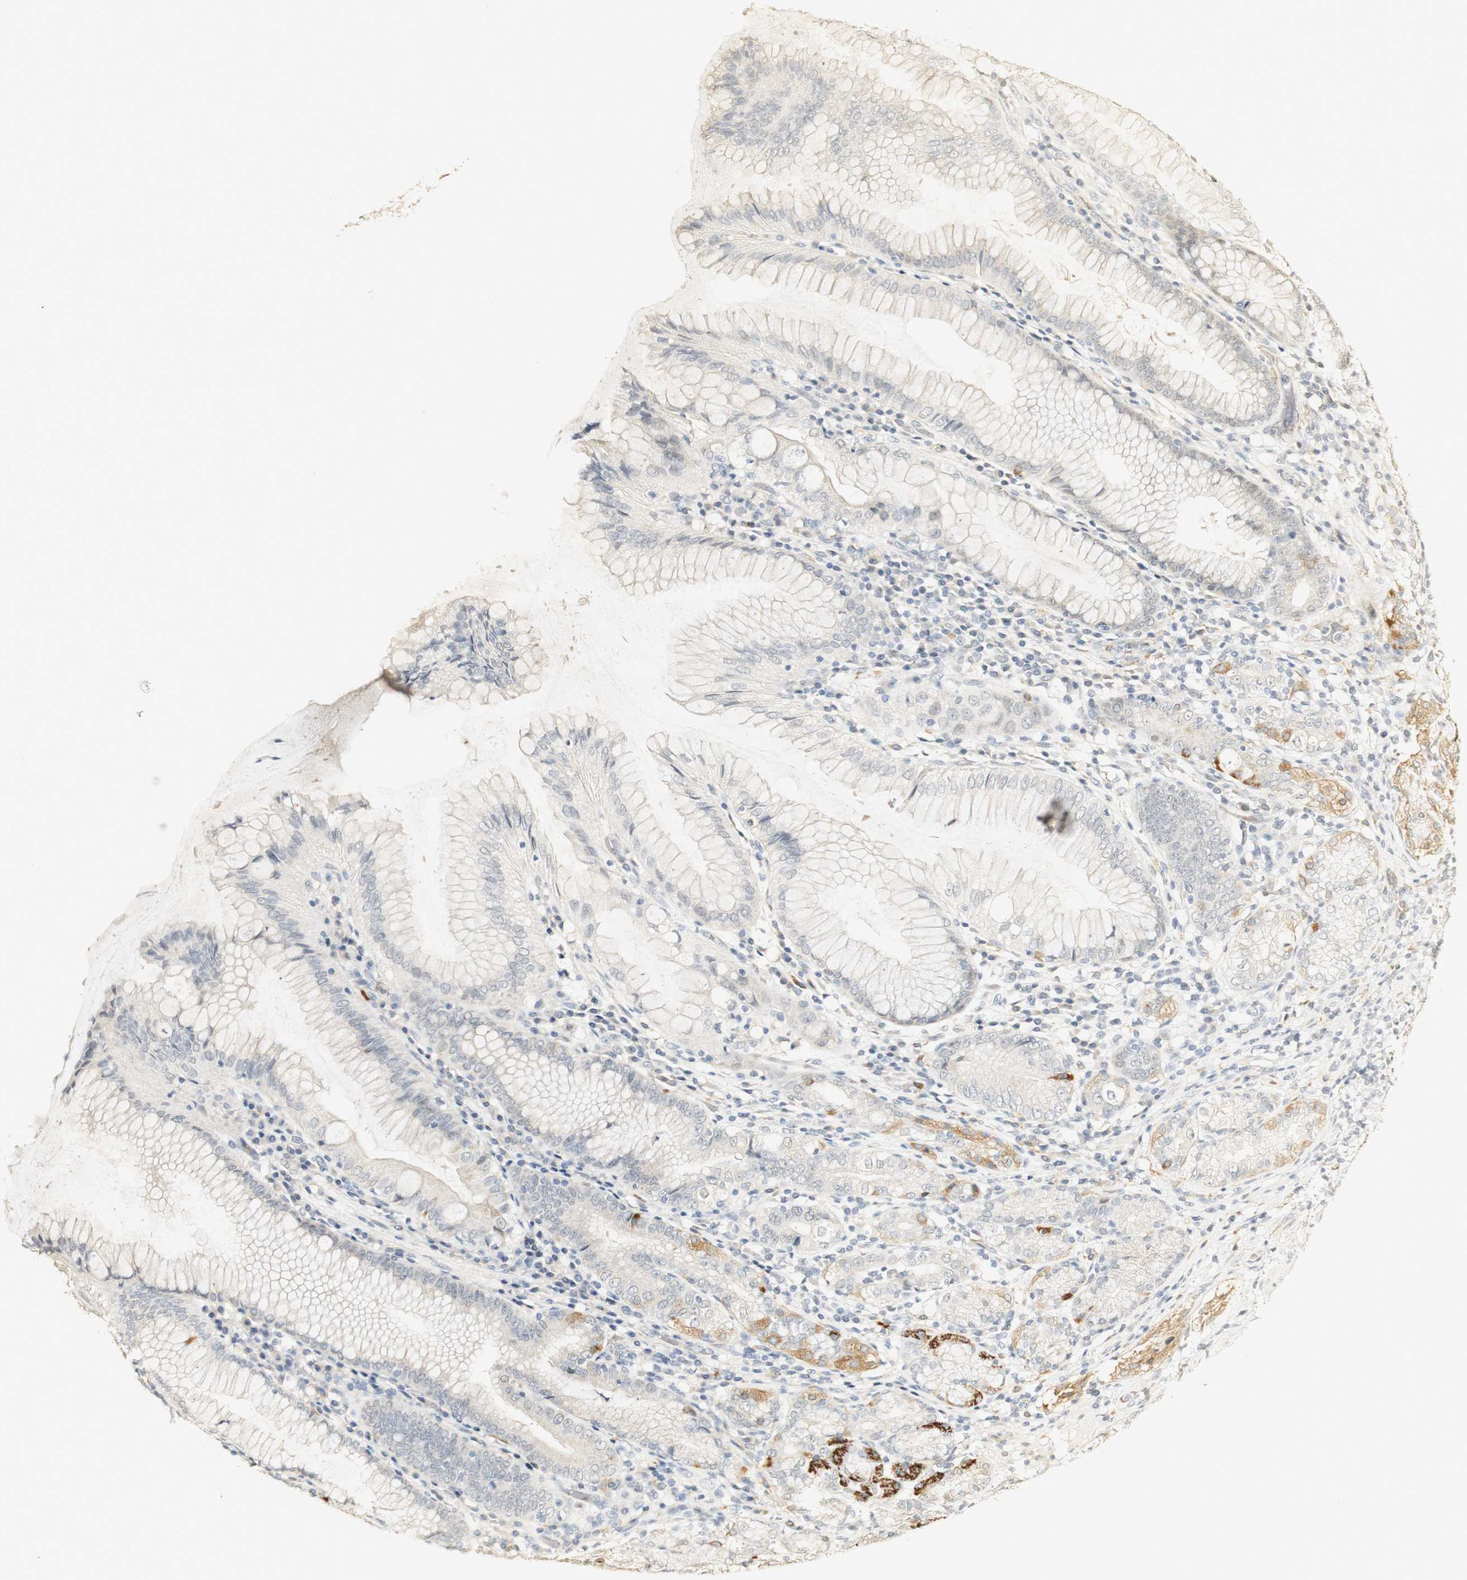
{"staining": {"intensity": "weak", "quantity": "<25%", "location": "cytoplasmic/membranous"}, "tissue": "stomach", "cell_type": "Glandular cells", "image_type": "normal", "snomed": [{"axis": "morphology", "description": "Normal tissue, NOS"}, {"axis": "topography", "description": "Stomach, lower"}], "caption": "Immunohistochemistry (IHC) micrograph of unremarkable stomach: human stomach stained with DAB (3,3'-diaminobenzidine) reveals no significant protein expression in glandular cells.", "gene": "SYT7", "patient": {"sex": "female", "age": 76}}